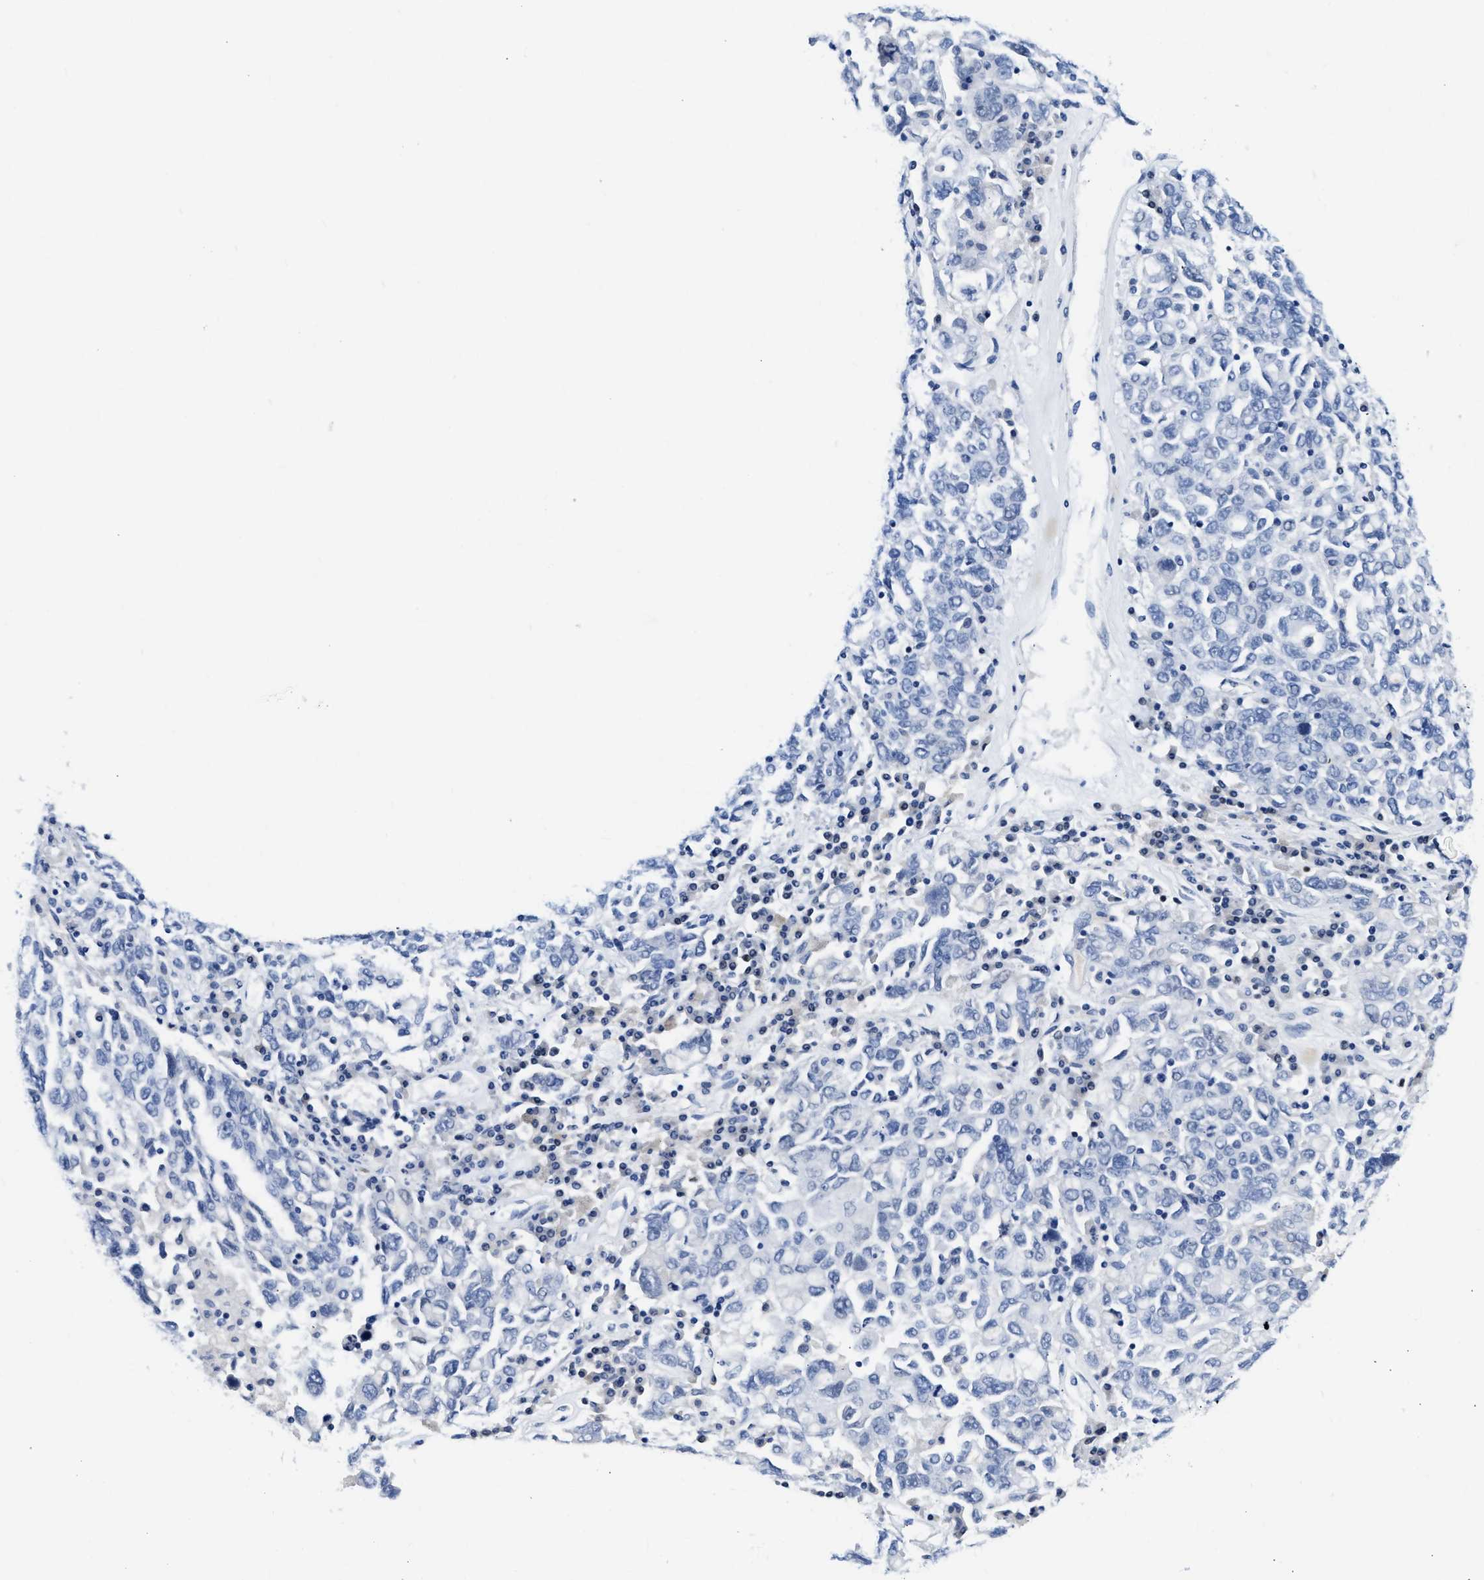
{"staining": {"intensity": "negative", "quantity": "none", "location": "none"}, "tissue": "ovarian cancer", "cell_type": "Tumor cells", "image_type": "cancer", "snomed": [{"axis": "morphology", "description": "Carcinoma, endometroid"}, {"axis": "topography", "description": "Ovary"}], "caption": "Endometroid carcinoma (ovarian) stained for a protein using immunohistochemistry demonstrates no positivity tumor cells.", "gene": "TCF7", "patient": {"sex": "female", "age": 62}}